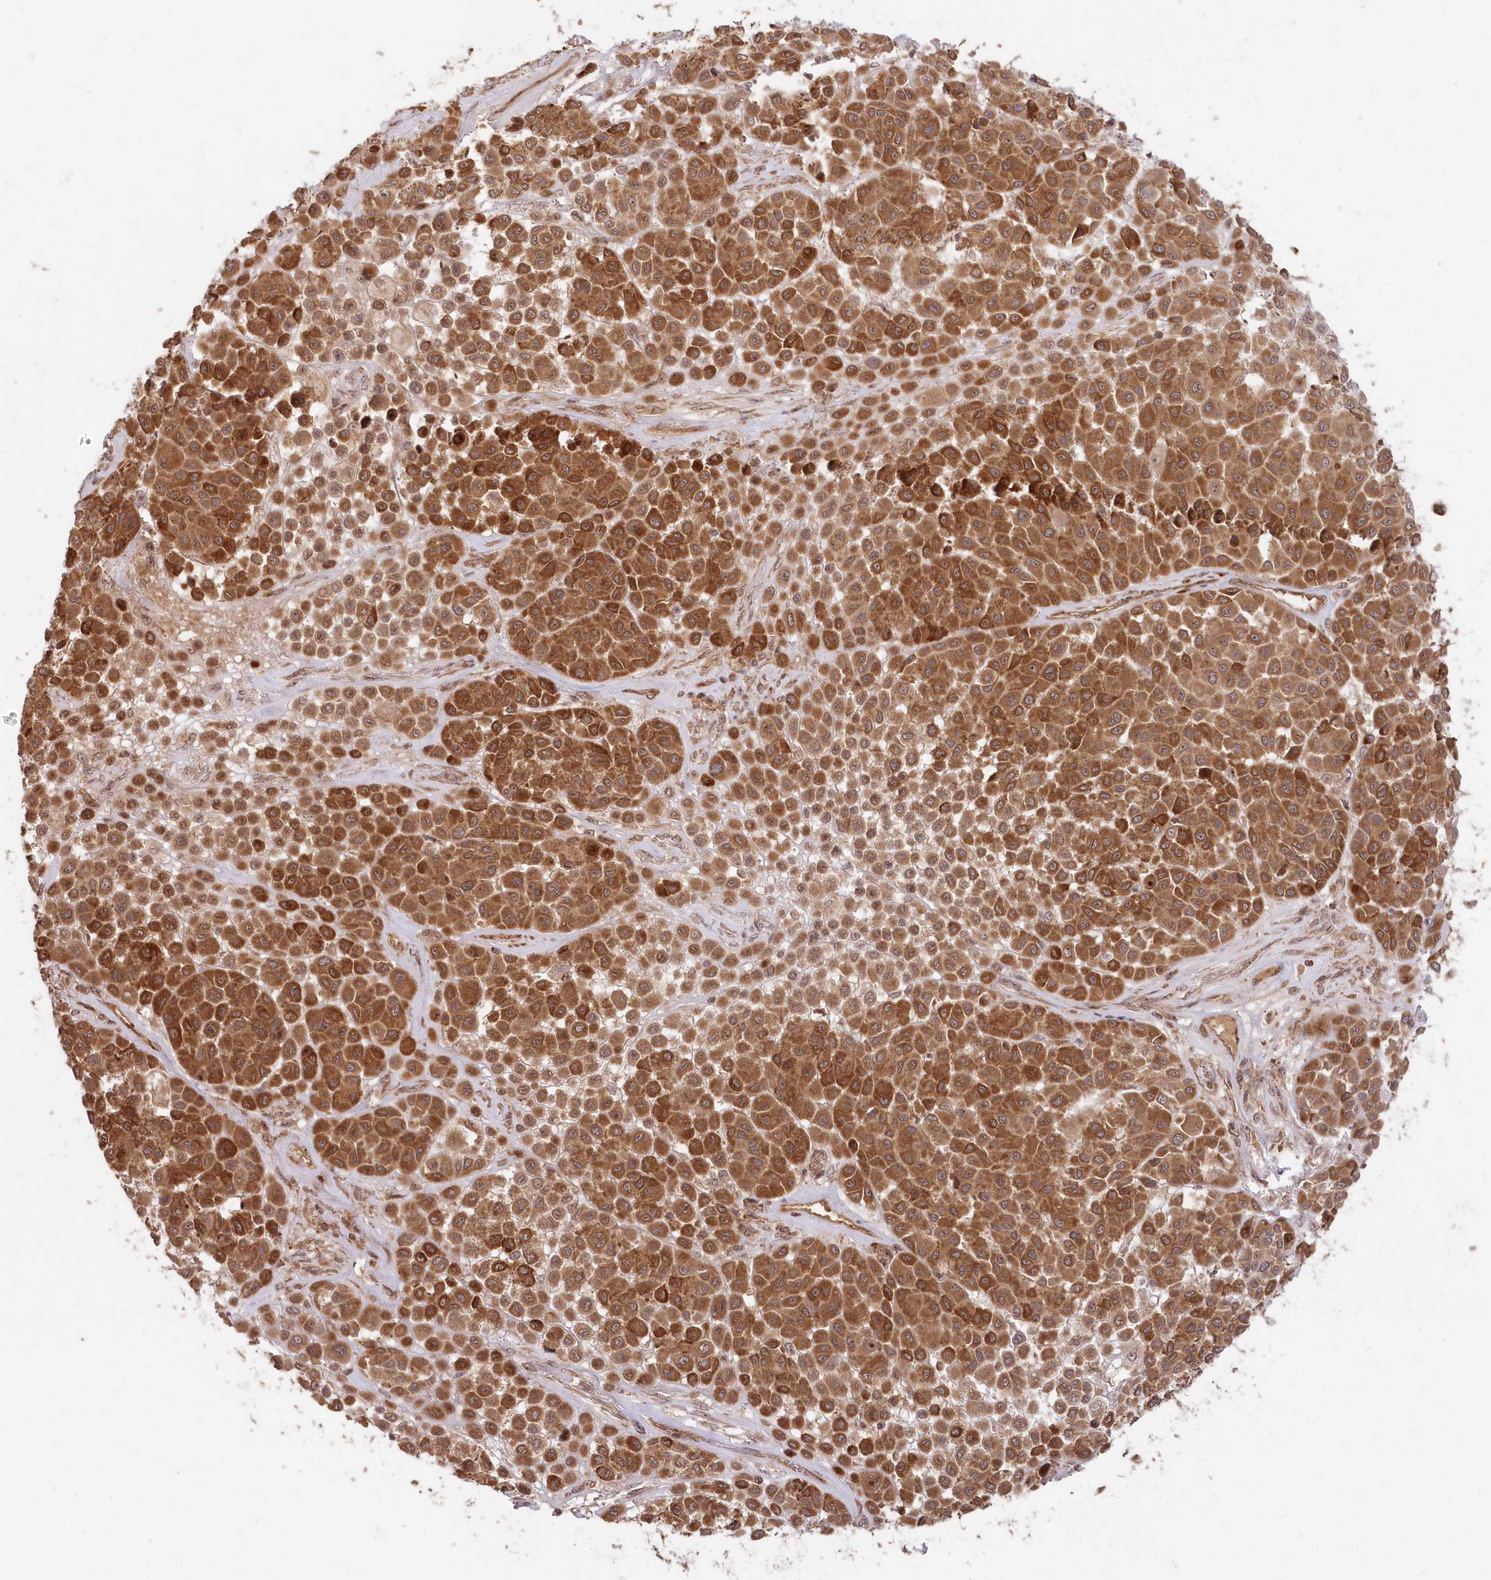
{"staining": {"intensity": "strong", "quantity": ">75%", "location": "cytoplasmic/membranous"}, "tissue": "melanoma", "cell_type": "Tumor cells", "image_type": "cancer", "snomed": [{"axis": "morphology", "description": "Malignant melanoma, Metastatic site"}, {"axis": "topography", "description": "Soft tissue"}], "caption": "Strong cytoplasmic/membranous protein expression is present in about >75% of tumor cells in melanoma.", "gene": "SERINC1", "patient": {"sex": "male", "age": 41}}